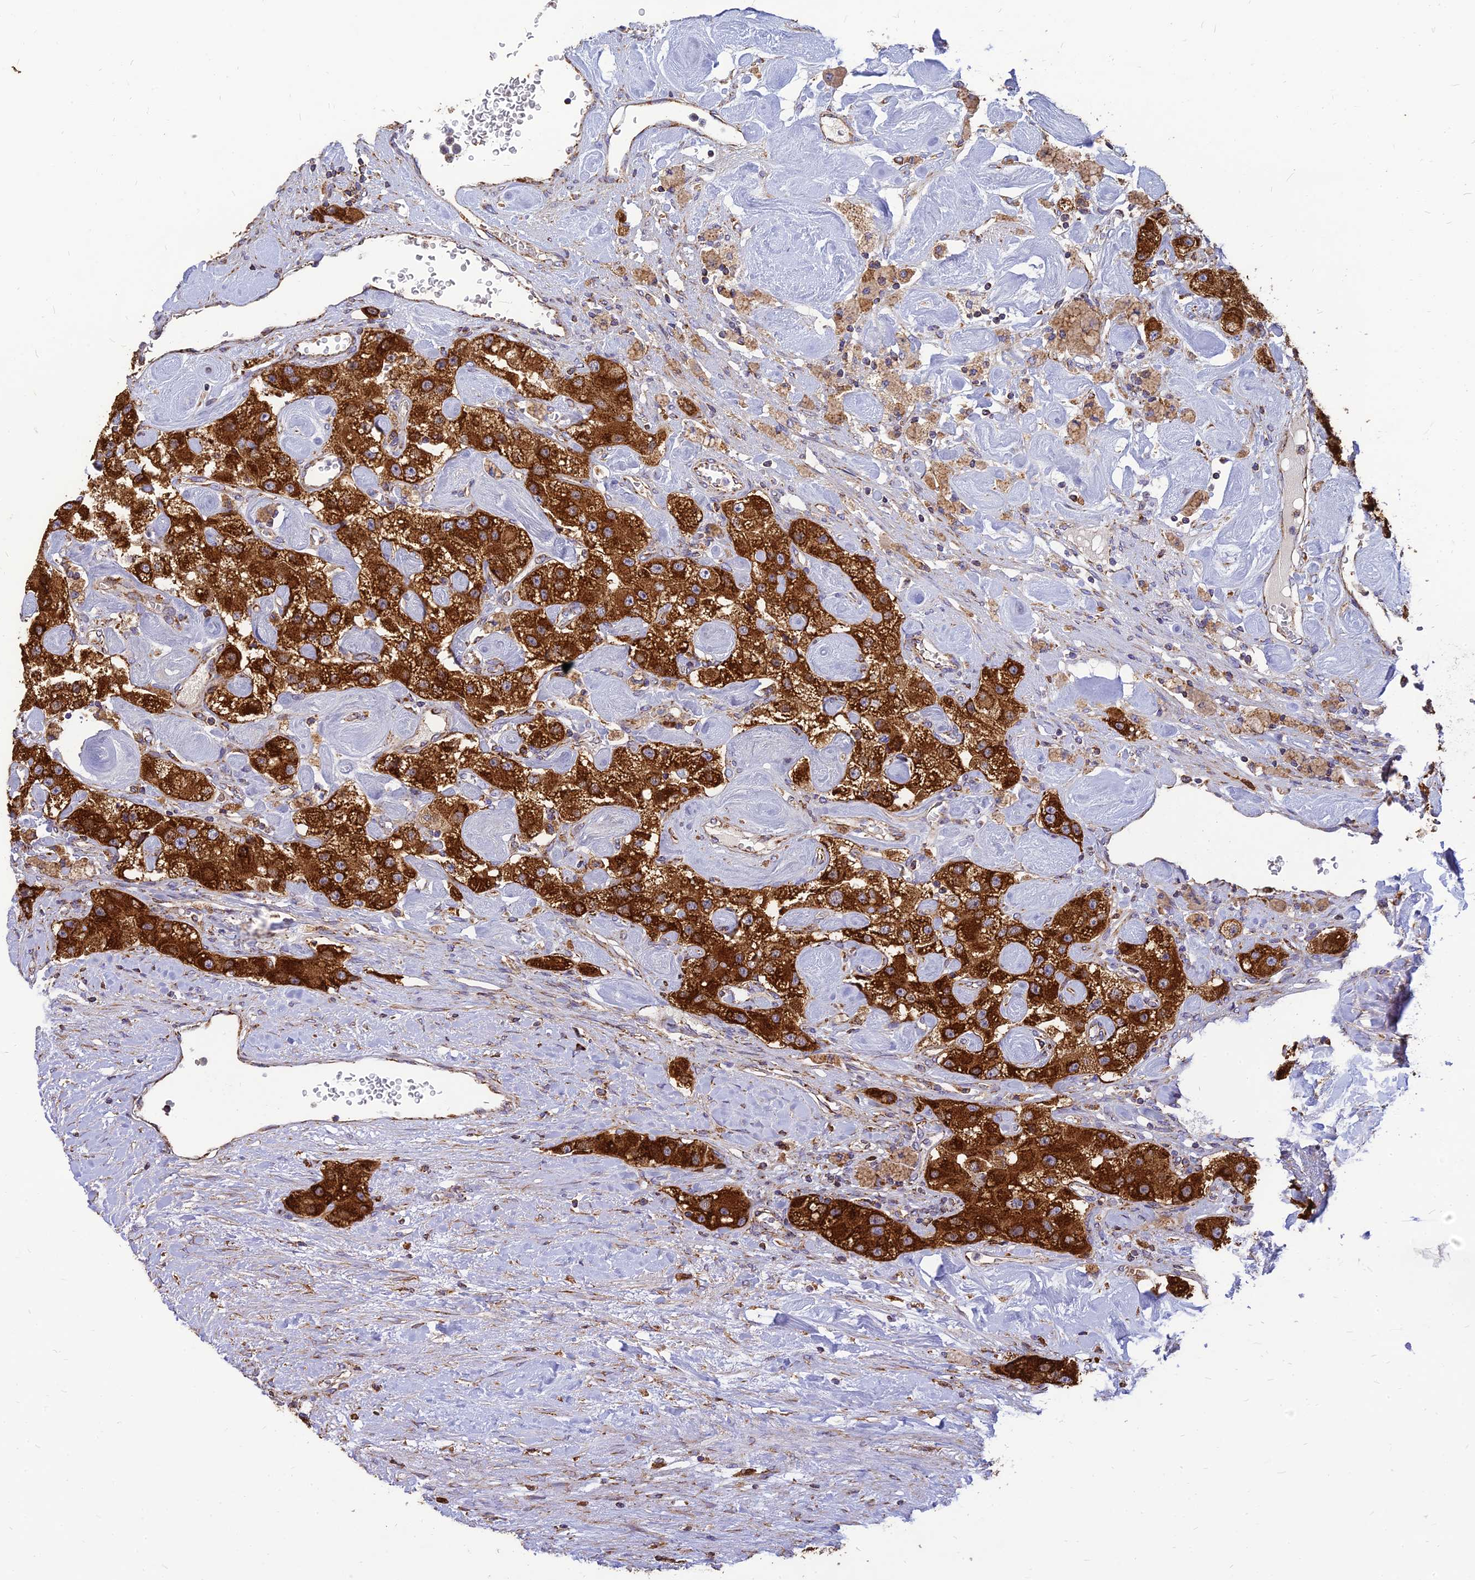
{"staining": {"intensity": "strong", "quantity": ">75%", "location": "cytoplasmic/membranous"}, "tissue": "carcinoid", "cell_type": "Tumor cells", "image_type": "cancer", "snomed": [{"axis": "morphology", "description": "Carcinoid, malignant, NOS"}, {"axis": "topography", "description": "Pancreas"}], "caption": "Malignant carcinoid tissue shows strong cytoplasmic/membranous staining in approximately >75% of tumor cells", "gene": "THUMPD2", "patient": {"sex": "male", "age": 41}}